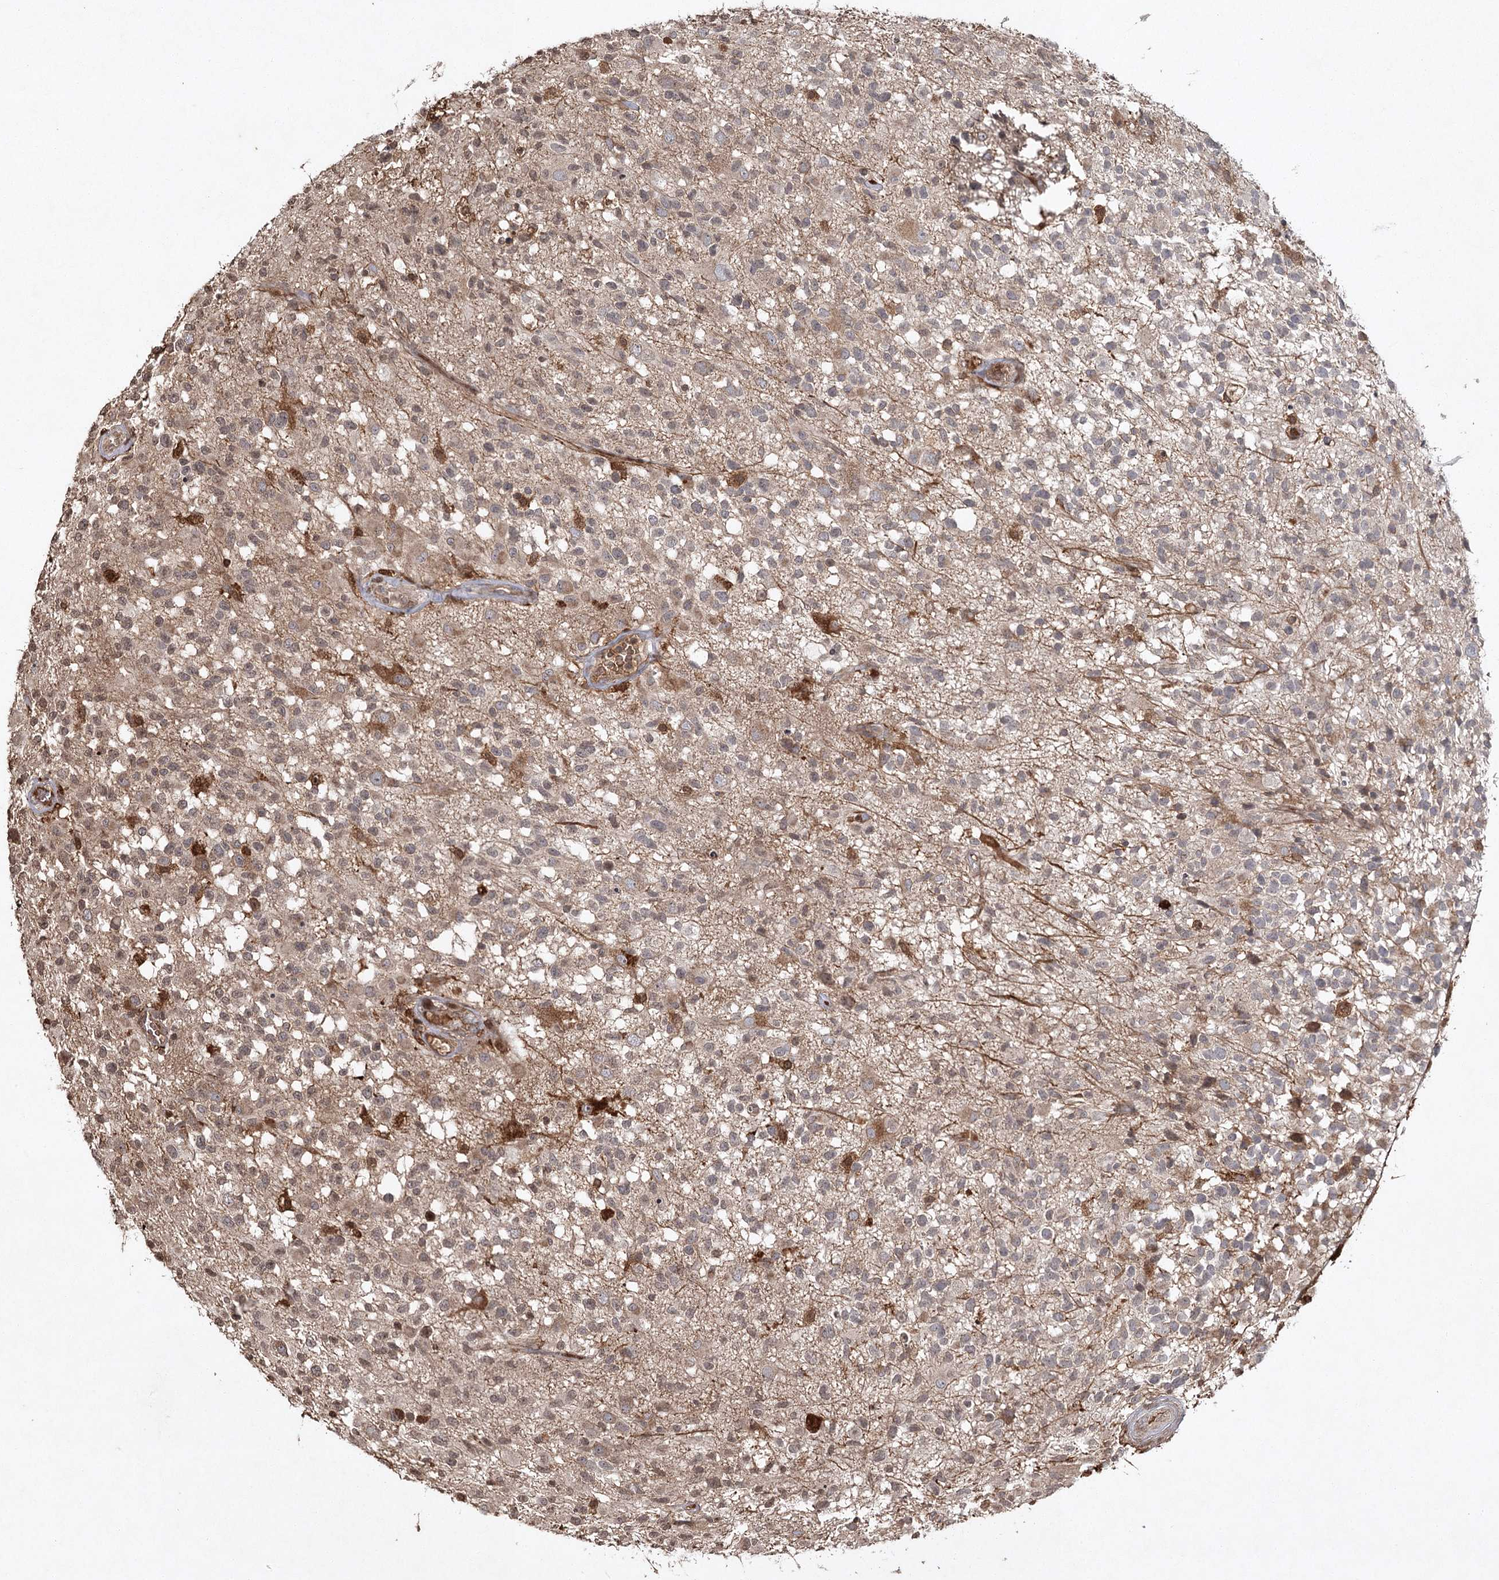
{"staining": {"intensity": "moderate", "quantity": "<25%", "location": "cytoplasmic/membranous"}, "tissue": "glioma", "cell_type": "Tumor cells", "image_type": "cancer", "snomed": [{"axis": "morphology", "description": "Glioma, malignant, High grade"}, {"axis": "morphology", "description": "Glioblastoma, NOS"}, {"axis": "topography", "description": "Brain"}], "caption": "Protein staining by immunohistochemistry (IHC) demonstrates moderate cytoplasmic/membranous staining in about <25% of tumor cells in glioma.", "gene": "CYP2B6", "patient": {"sex": "male", "age": 60}}